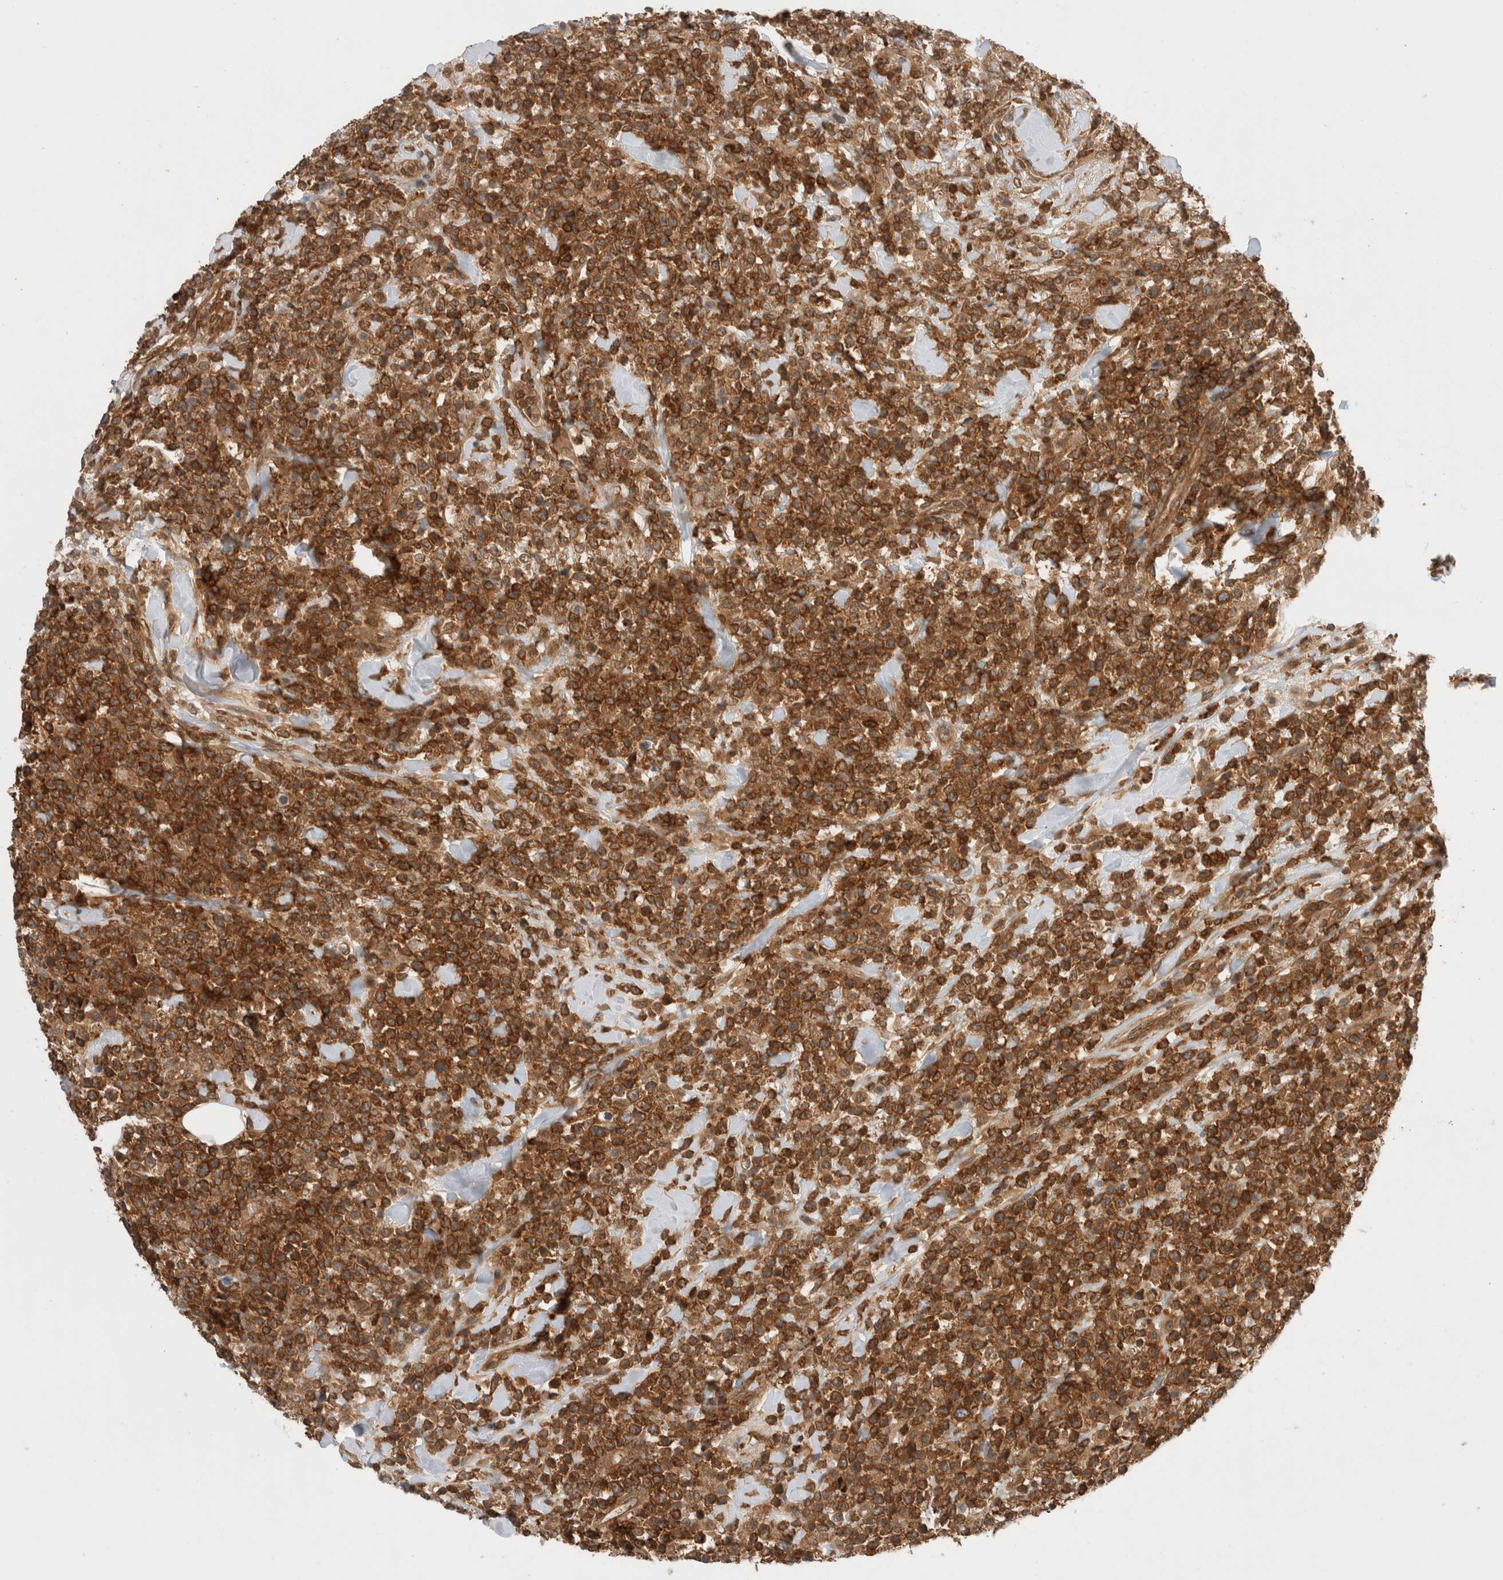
{"staining": {"intensity": "strong", "quantity": ">75%", "location": "cytoplasmic/membranous"}, "tissue": "lymphoma", "cell_type": "Tumor cells", "image_type": "cancer", "snomed": [{"axis": "morphology", "description": "Malignant lymphoma, non-Hodgkin's type, High grade"}, {"axis": "topography", "description": "Colon"}], "caption": "Lymphoma stained with DAB (3,3'-diaminobenzidine) immunohistochemistry (IHC) displays high levels of strong cytoplasmic/membranous staining in approximately >75% of tumor cells. Immunohistochemistry (ihc) stains the protein of interest in brown and the nuclei are stained blue.", "gene": "NFKB1", "patient": {"sex": "female", "age": 53}}